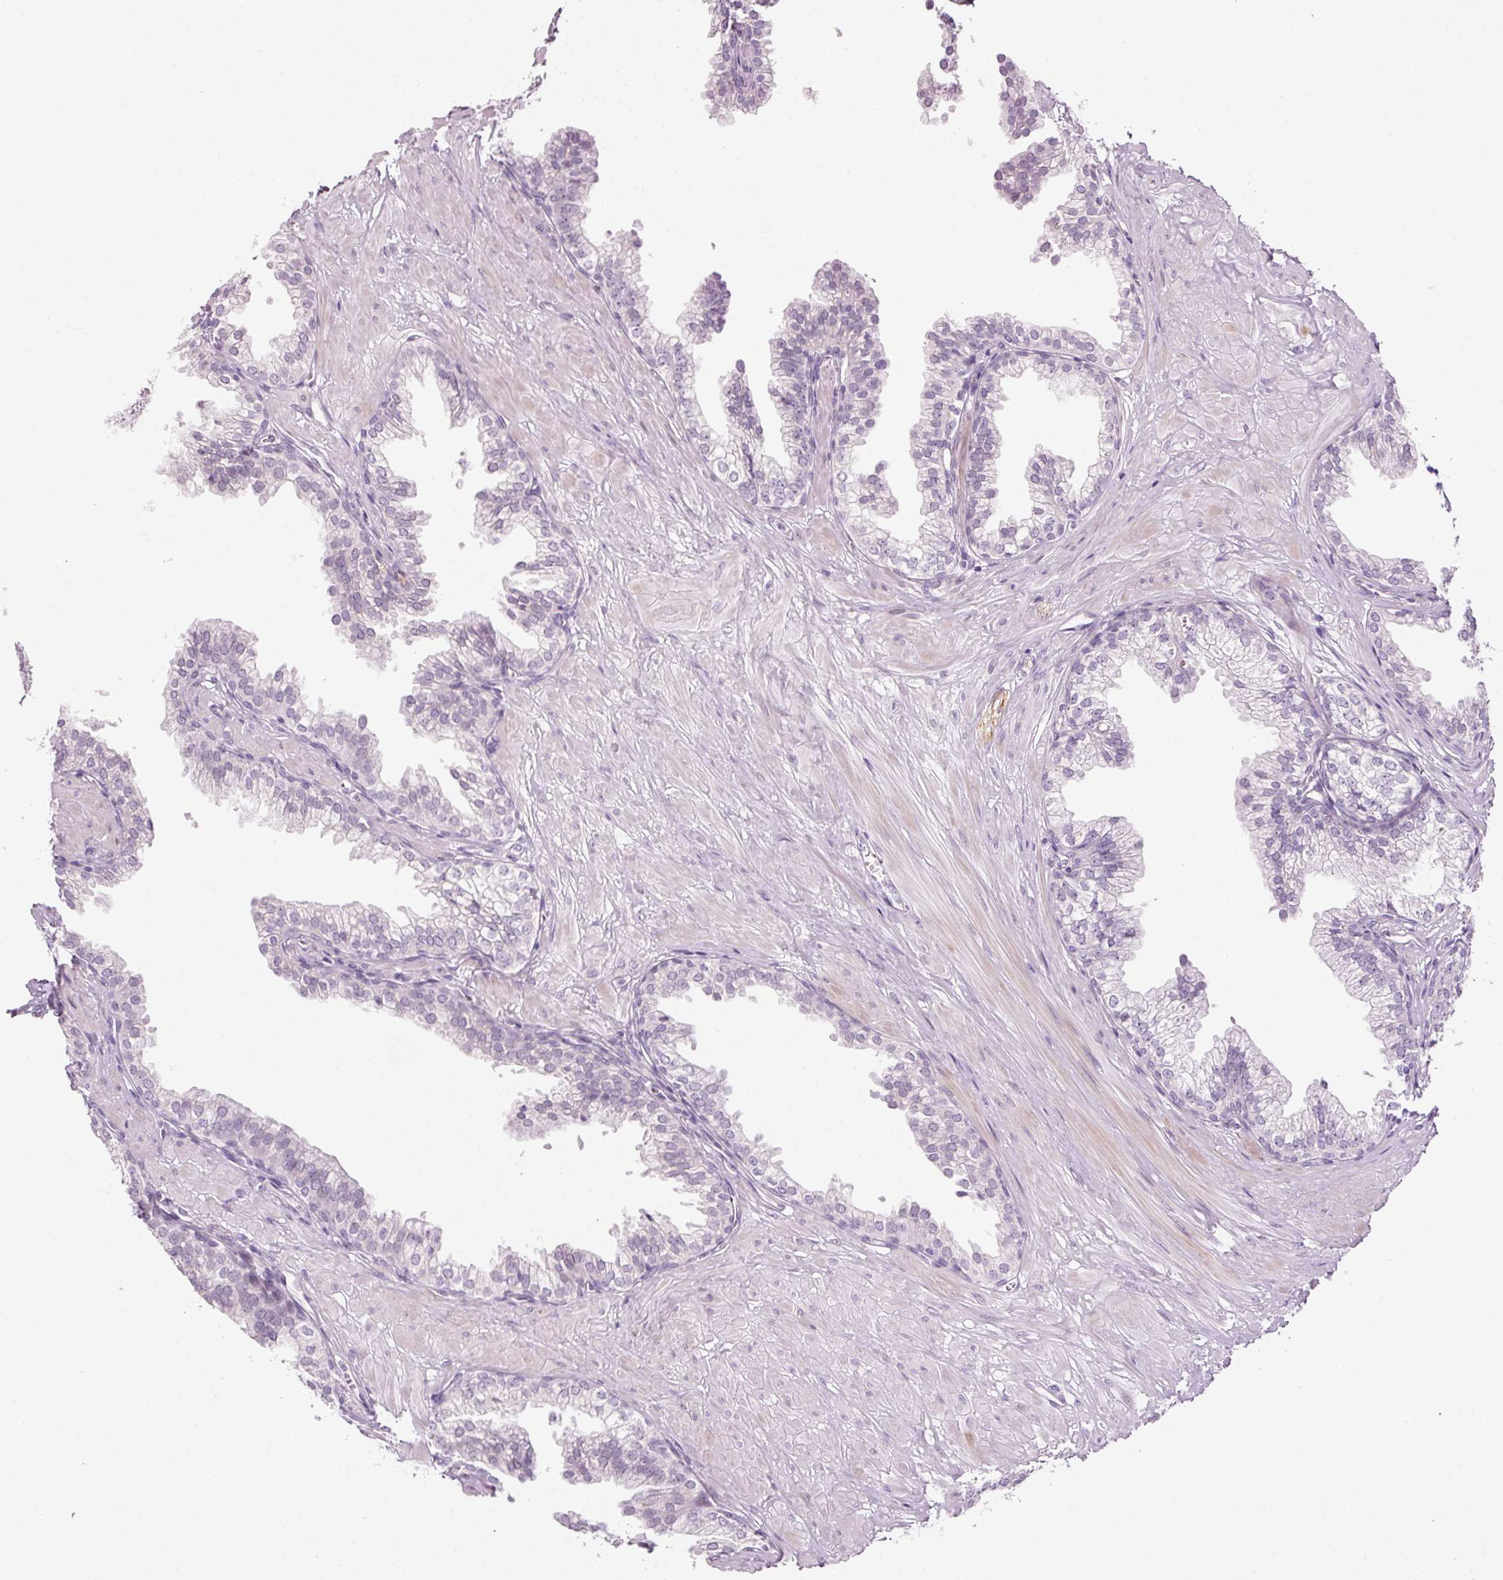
{"staining": {"intensity": "weak", "quantity": "<25%", "location": "nuclear"}, "tissue": "prostate", "cell_type": "Glandular cells", "image_type": "normal", "snomed": [{"axis": "morphology", "description": "Normal tissue, NOS"}, {"axis": "topography", "description": "Prostate"}, {"axis": "topography", "description": "Peripheral nerve tissue"}], "caption": "IHC micrograph of benign prostate: prostate stained with DAB (3,3'-diaminobenzidine) shows no significant protein expression in glandular cells.", "gene": "ANKRD20A1", "patient": {"sex": "male", "age": 55}}